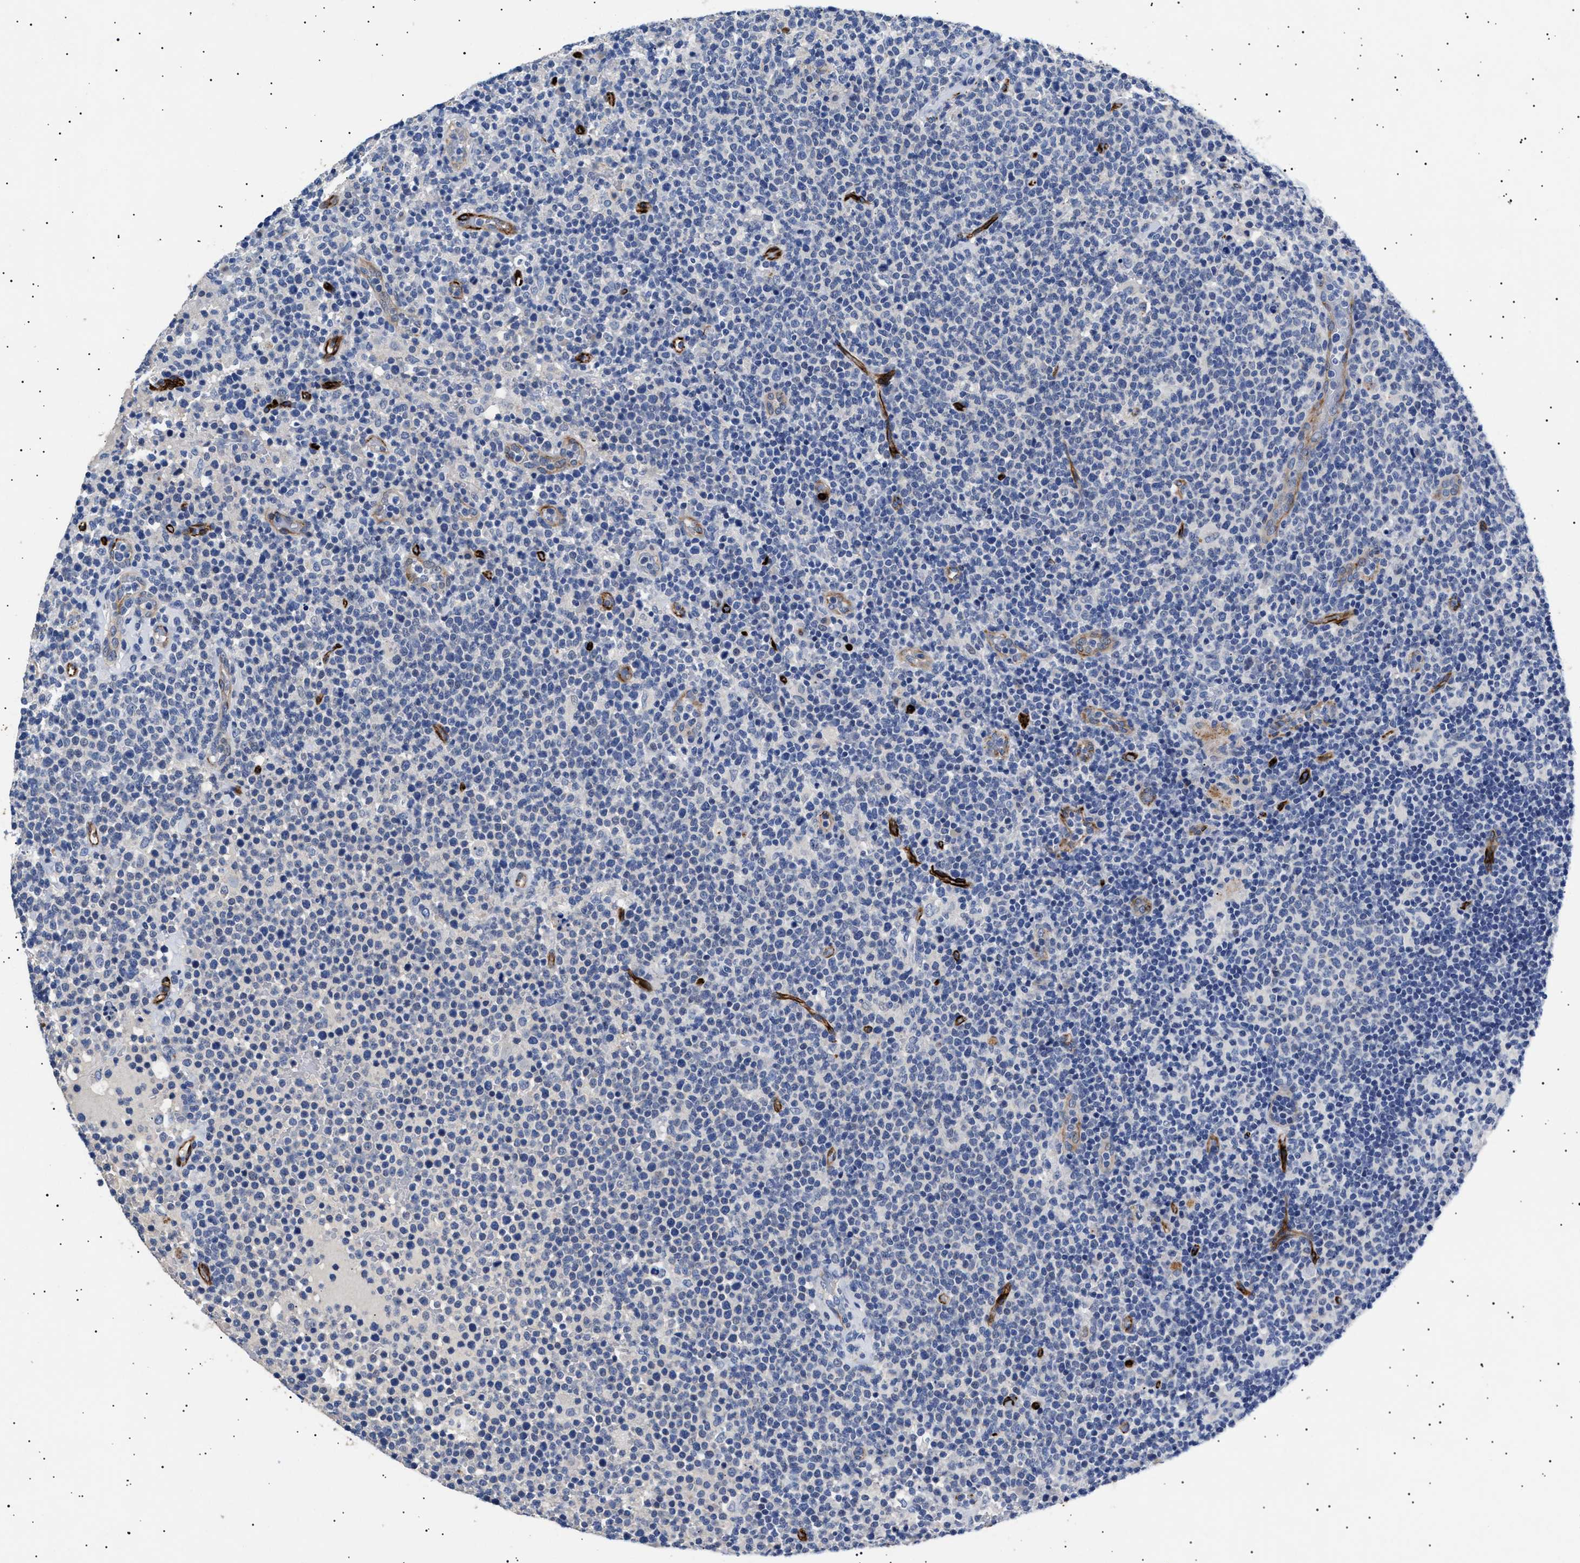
{"staining": {"intensity": "negative", "quantity": "none", "location": "none"}, "tissue": "lymphoma", "cell_type": "Tumor cells", "image_type": "cancer", "snomed": [{"axis": "morphology", "description": "Malignant lymphoma, non-Hodgkin's type, High grade"}, {"axis": "topography", "description": "Lymph node"}], "caption": "Photomicrograph shows no protein expression in tumor cells of high-grade malignant lymphoma, non-Hodgkin's type tissue.", "gene": "OLFML2A", "patient": {"sex": "male", "age": 61}}